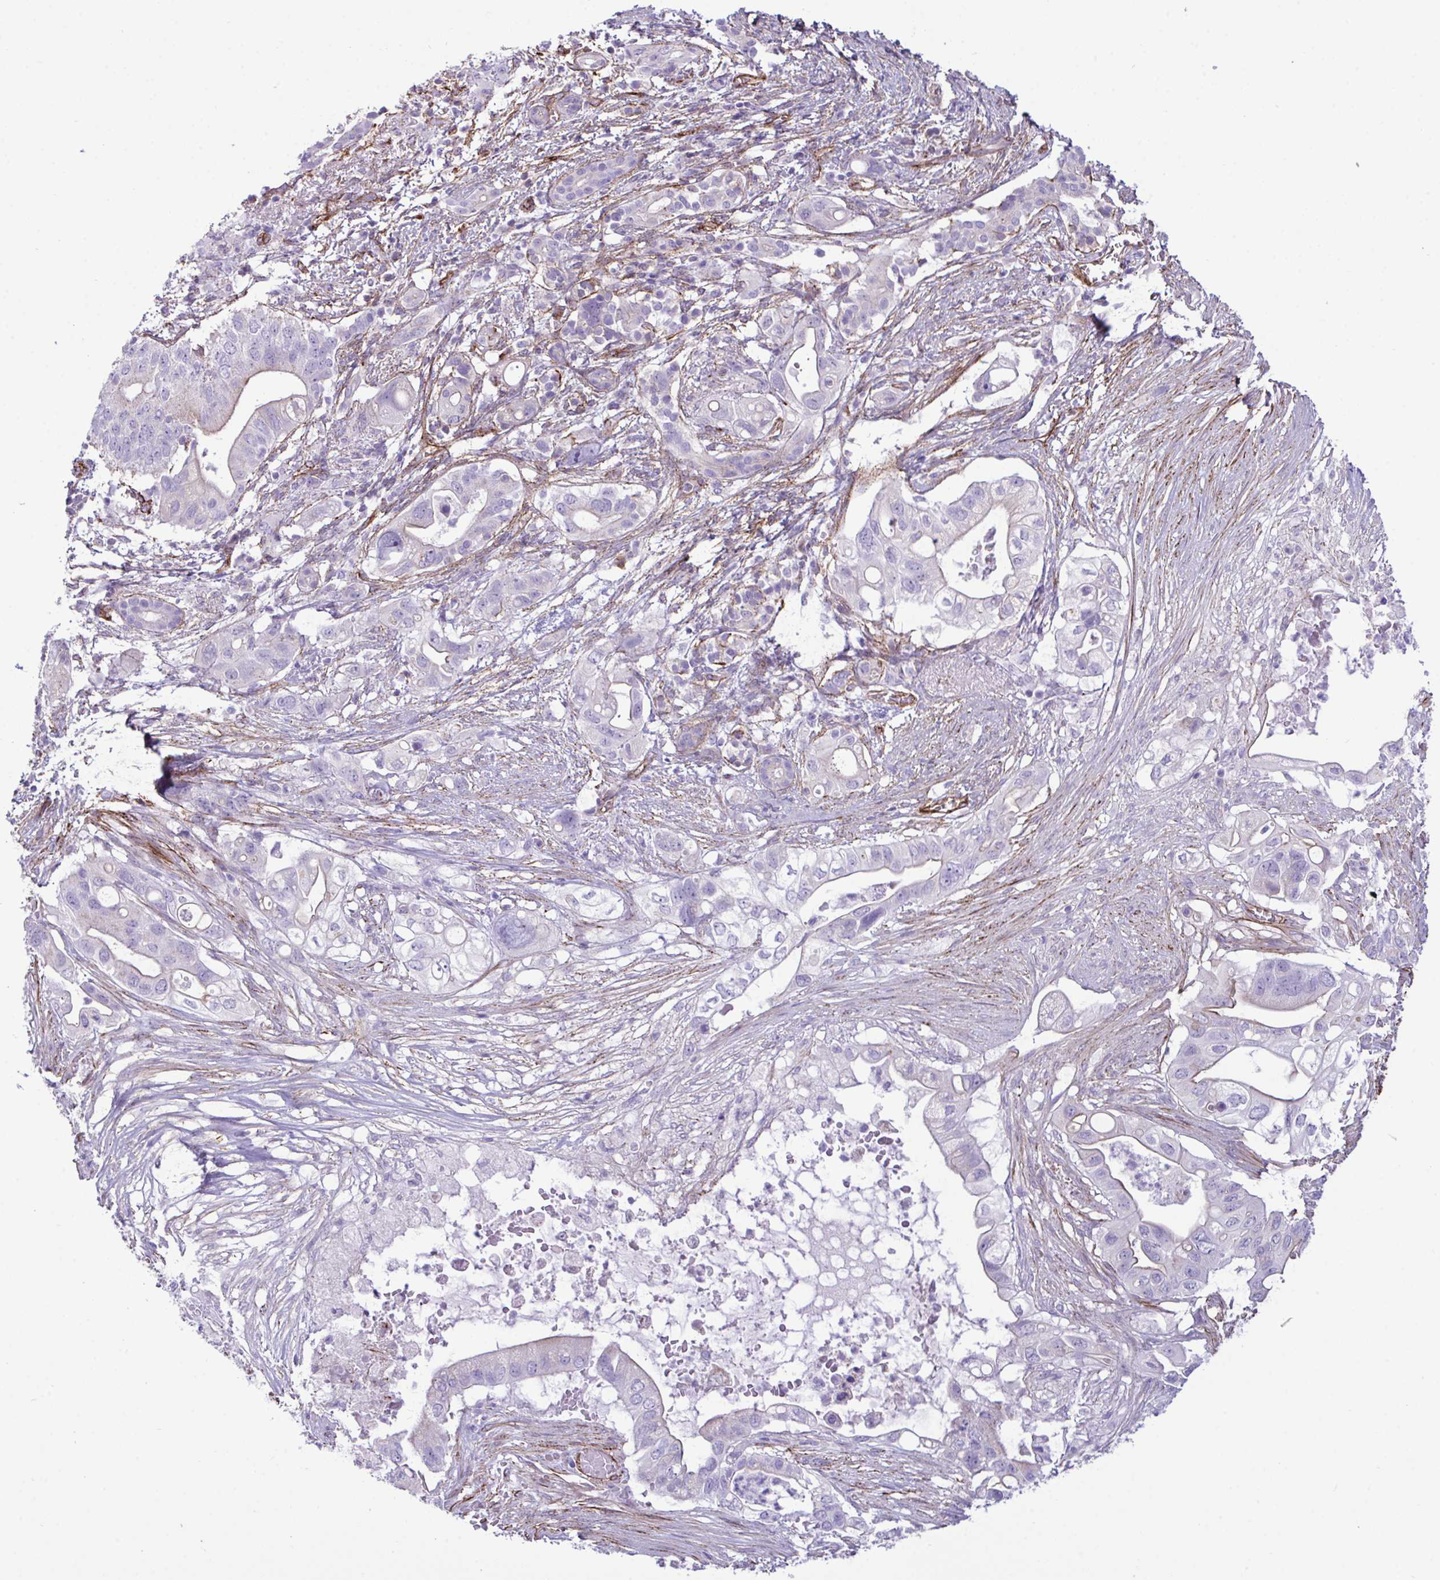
{"staining": {"intensity": "weak", "quantity": "<25%", "location": "cytoplasmic/membranous"}, "tissue": "pancreatic cancer", "cell_type": "Tumor cells", "image_type": "cancer", "snomed": [{"axis": "morphology", "description": "Adenocarcinoma, NOS"}, {"axis": "topography", "description": "Pancreas"}], "caption": "IHC histopathology image of pancreatic adenocarcinoma stained for a protein (brown), which reveals no expression in tumor cells.", "gene": "SYNPO2L", "patient": {"sex": "female", "age": 72}}